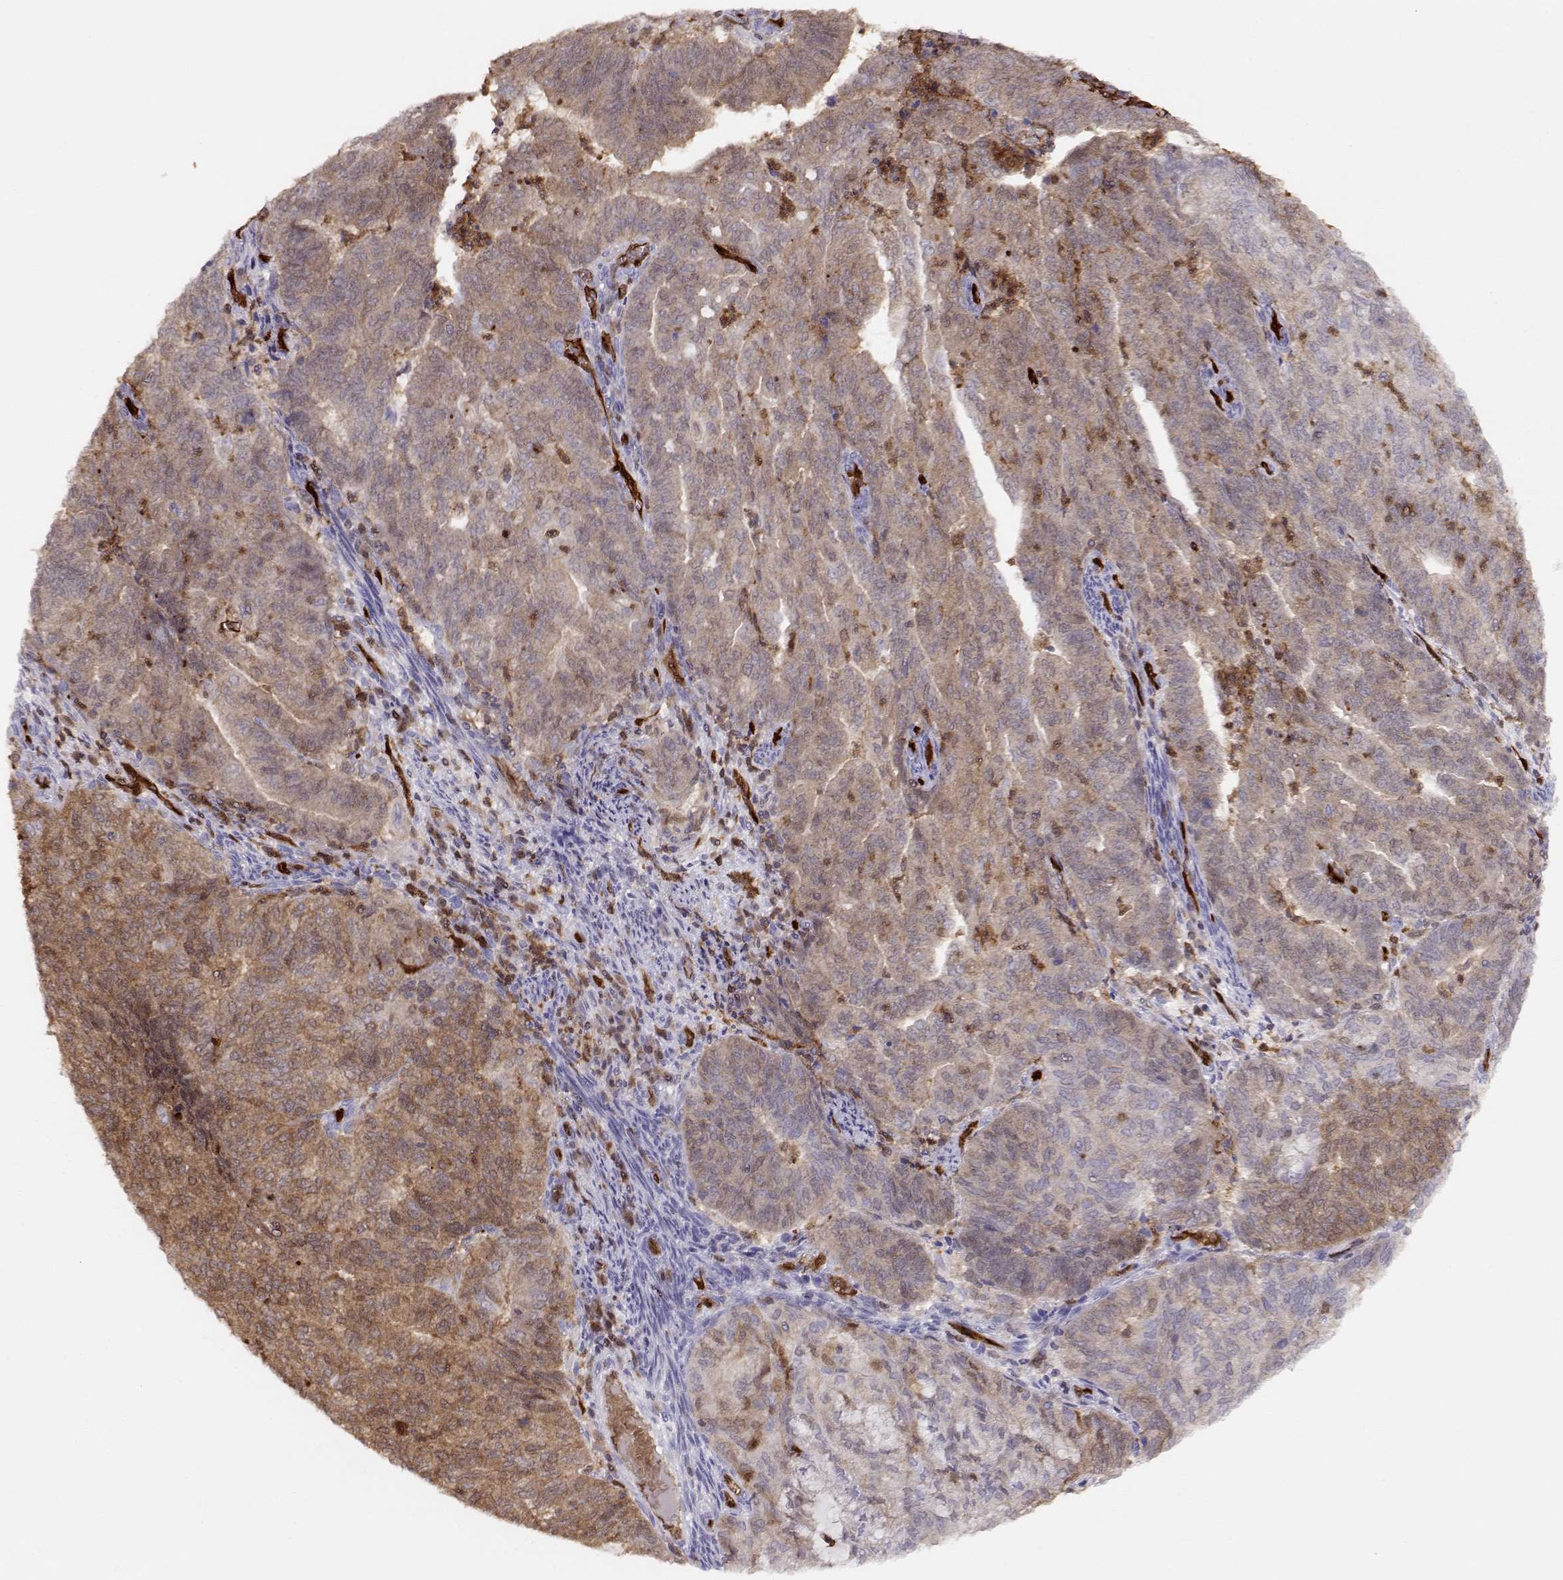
{"staining": {"intensity": "weak", "quantity": ">75%", "location": "cytoplasmic/membranous"}, "tissue": "endometrial cancer", "cell_type": "Tumor cells", "image_type": "cancer", "snomed": [{"axis": "morphology", "description": "Adenocarcinoma, NOS"}, {"axis": "topography", "description": "Endometrium"}], "caption": "IHC micrograph of endometrial adenocarcinoma stained for a protein (brown), which displays low levels of weak cytoplasmic/membranous expression in approximately >75% of tumor cells.", "gene": "PNP", "patient": {"sex": "female", "age": 82}}